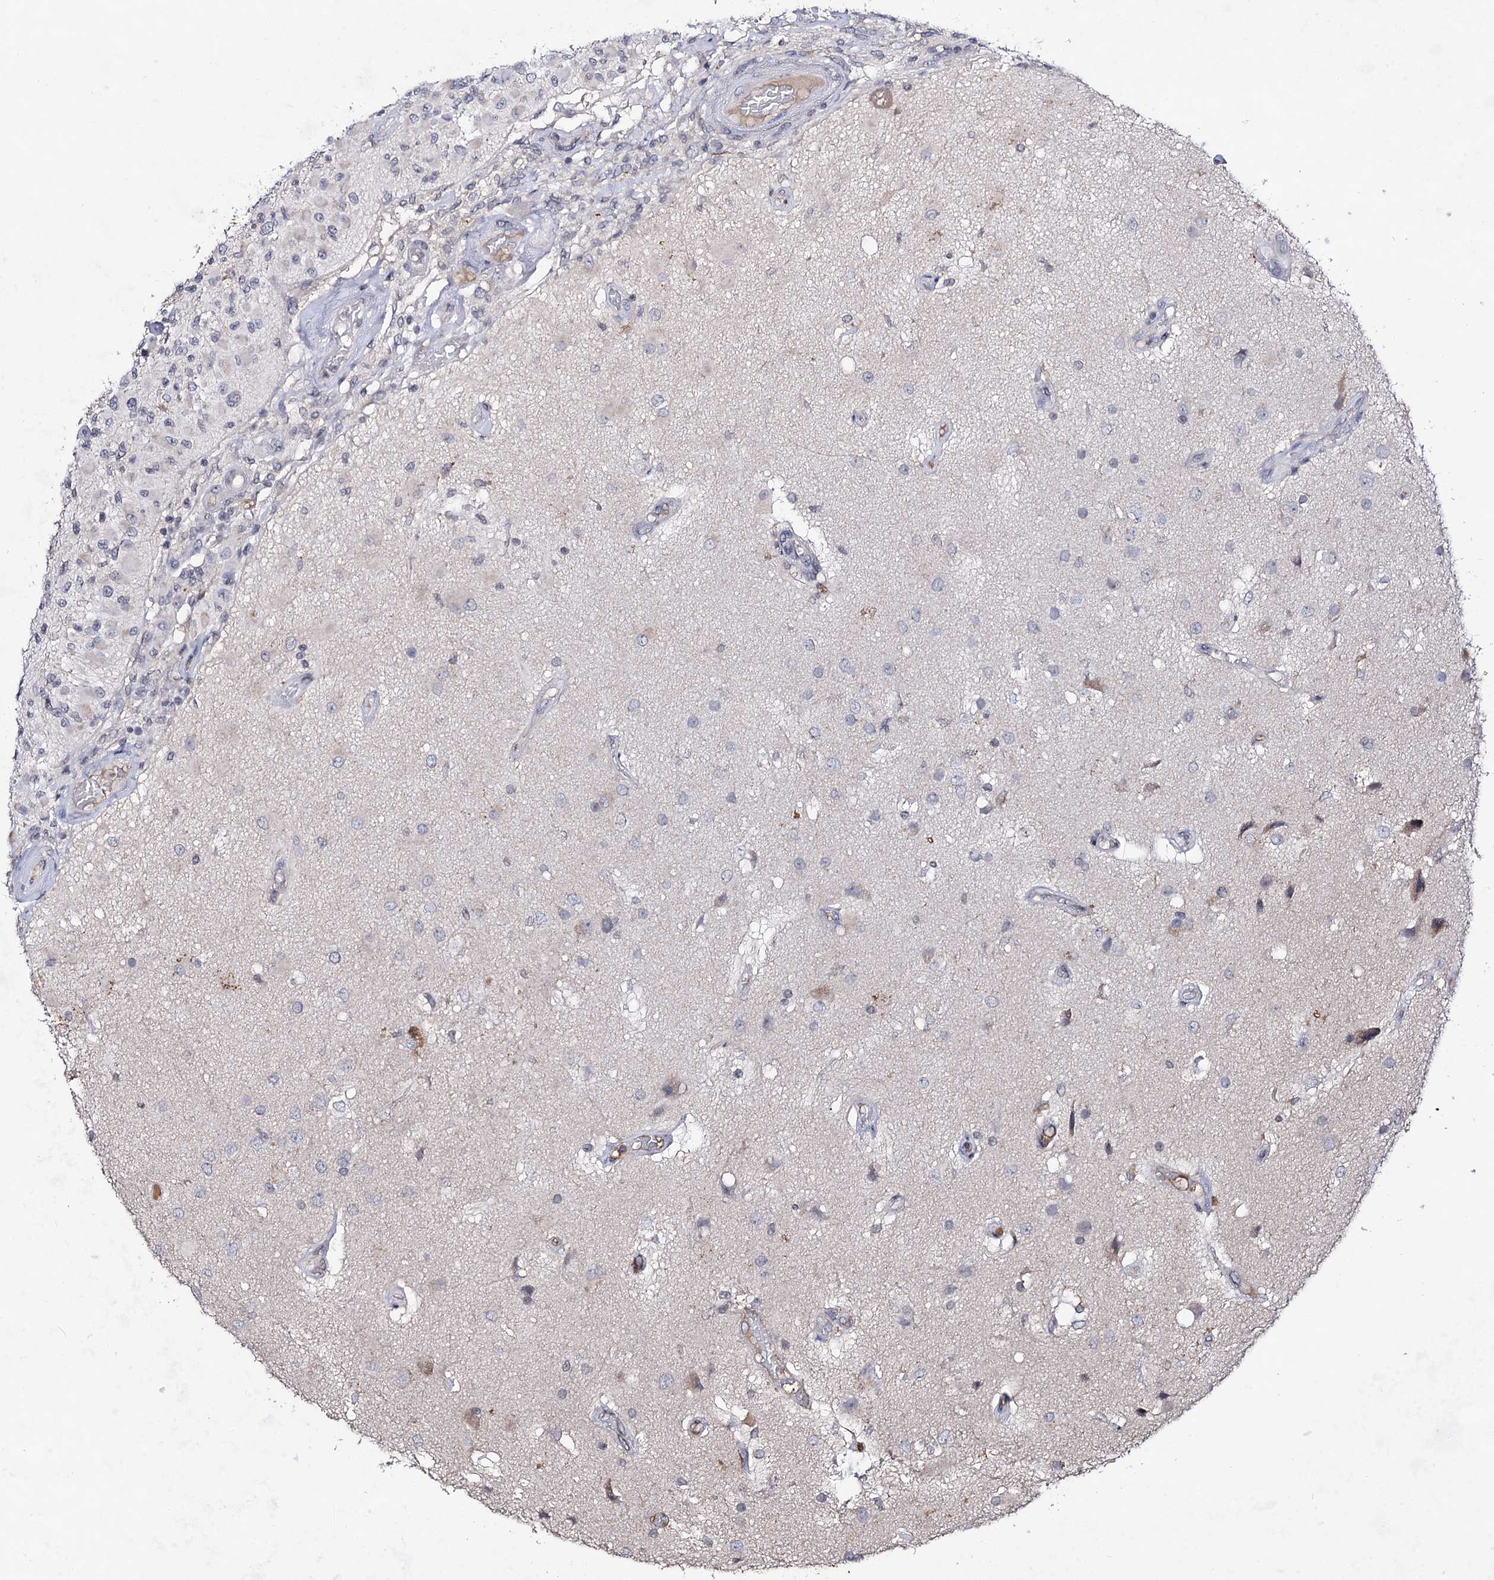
{"staining": {"intensity": "negative", "quantity": "none", "location": "none"}, "tissue": "glioma", "cell_type": "Tumor cells", "image_type": "cancer", "snomed": [{"axis": "morphology", "description": "Glioma, malignant, High grade"}, {"axis": "morphology", "description": "Glioblastoma, NOS"}, {"axis": "topography", "description": "Brain"}], "caption": "Immunohistochemistry micrograph of neoplastic tissue: human glioma stained with DAB displays no significant protein staining in tumor cells. The staining was performed using DAB to visualize the protein expression in brown, while the nuclei were stained in blue with hematoxylin (Magnification: 20x).", "gene": "PLIN1", "patient": {"sex": "male", "age": 60}}